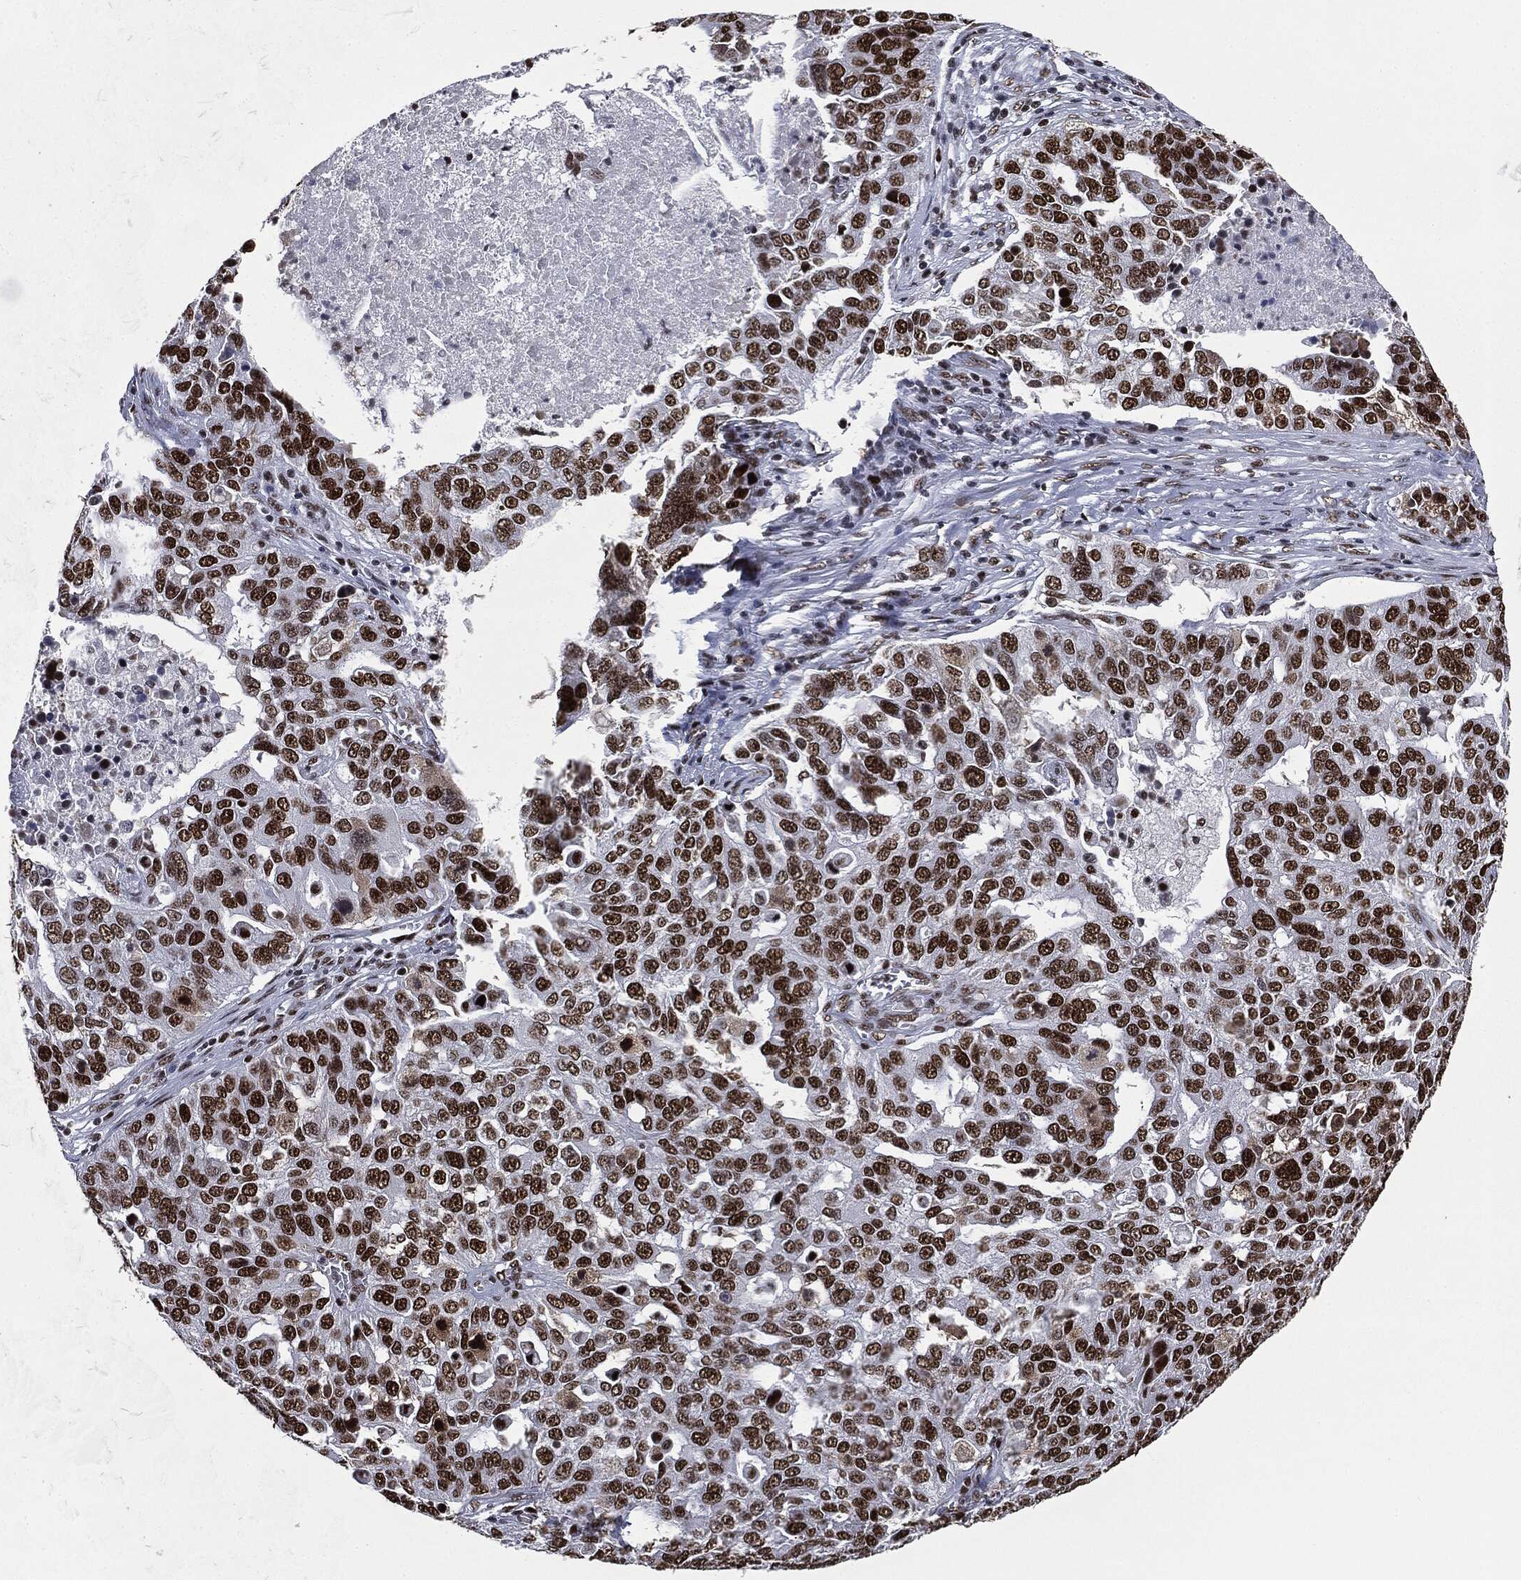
{"staining": {"intensity": "strong", "quantity": ">75%", "location": "nuclear"}, "tissue": "ovarian cancer", "cell_type": "Tumor cells", "image_type": "cancer", "snomed": [{"axis": "morphology", "description": "Carcinoma, endometroid"}, {"axis": "topography", "description": "Soft tissue"}, {"axis": "topography", "description": "Ovary"}], "caption": "This photomicrograph exhibits immunohistochemistry (IHC) staining of human ovarian cancer, with high strong nuclear staining in about >75% of tumor cells.", "gene": "MSH2", "patient": {"sex": "female", "age": 52}}